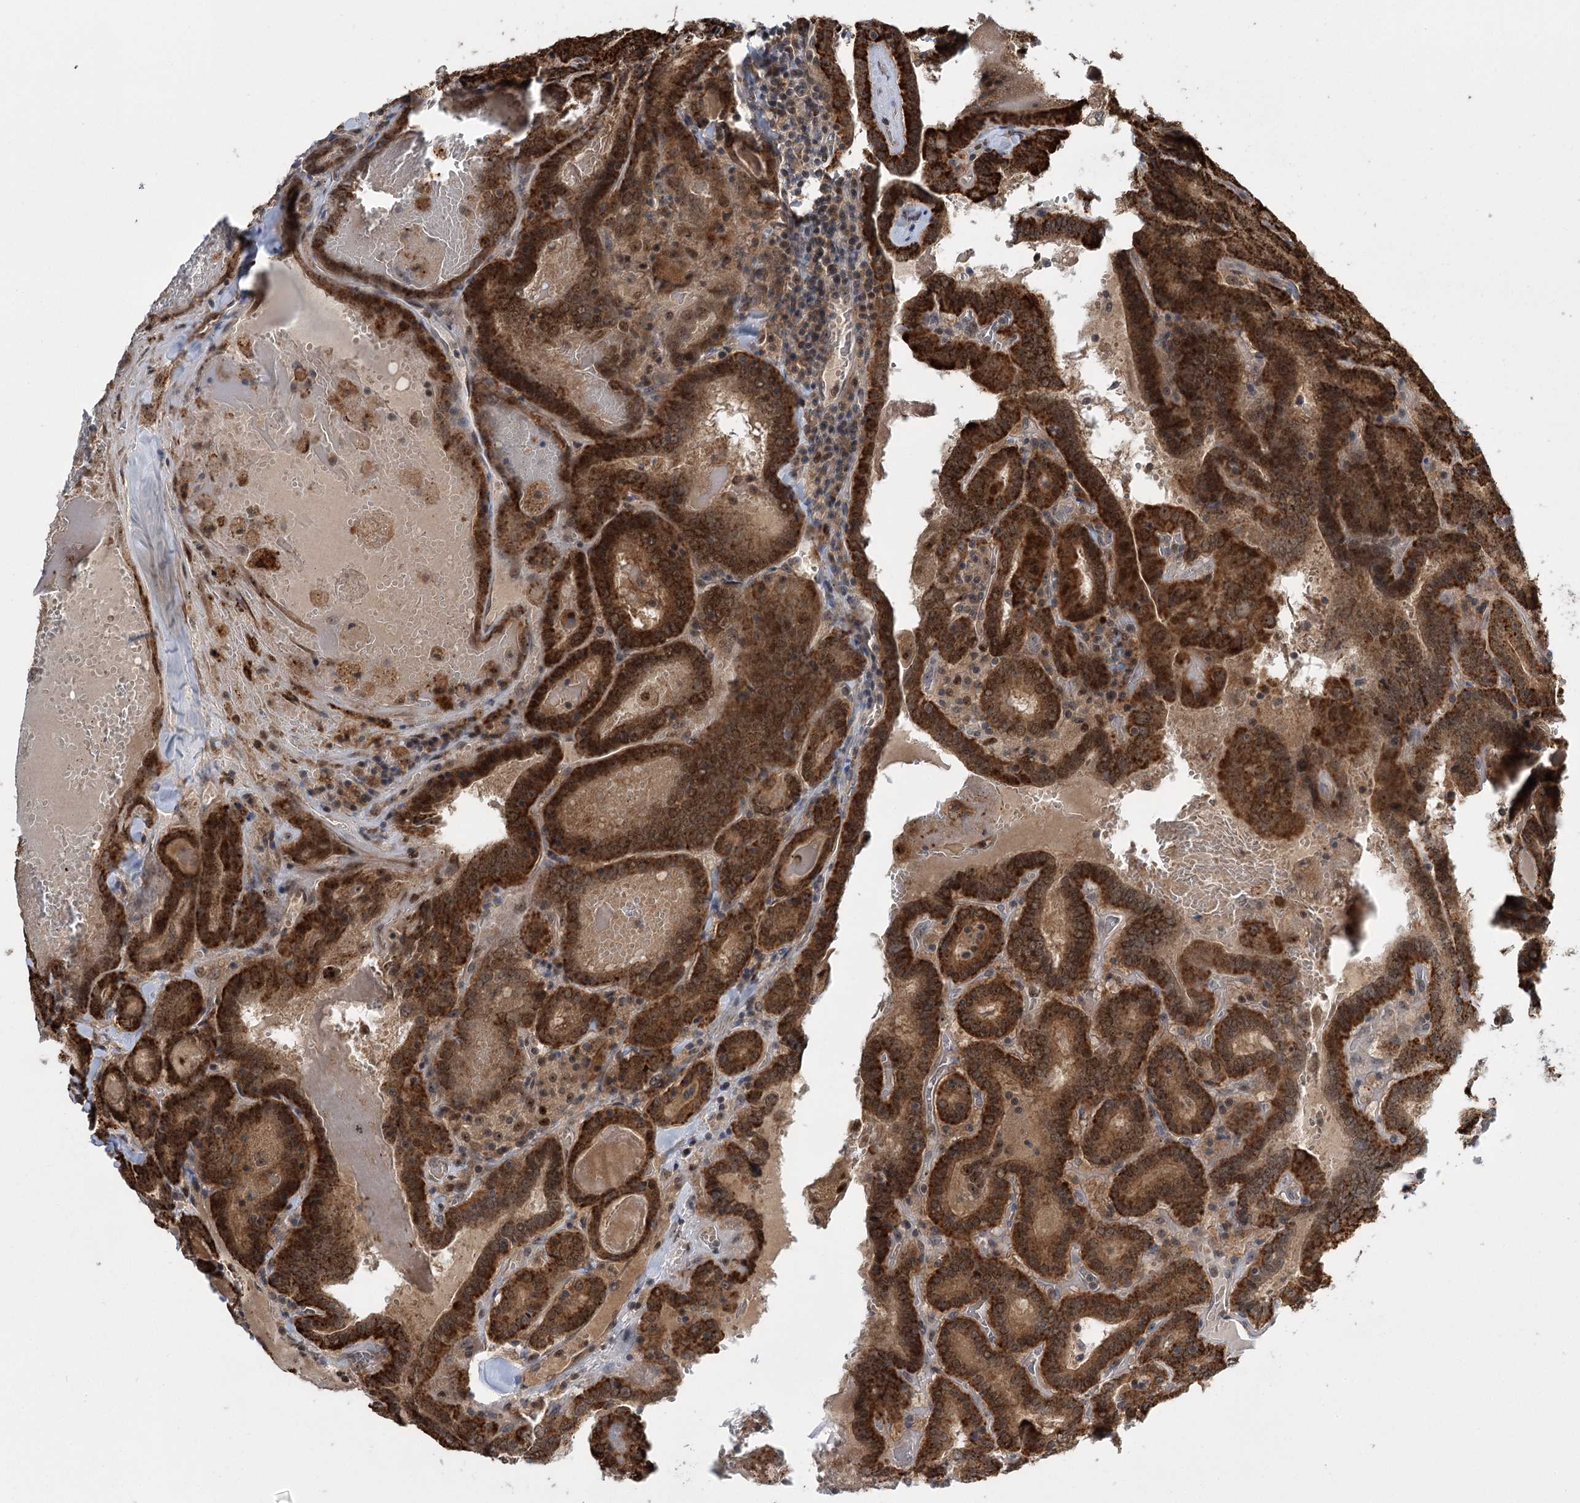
{"staining": {"intensity": "strong", "quantity": ">75%", "location": "cytoplasmic/membranous,nuclear"}, "tissue": "thyroid cancer", "cell_type": "Tumor cells", "image_type": "cancer", "snomed": [{"axis": "morphology", "description": "Papillary adenocarcinoma, NOS"}, {"axis": "topography", "description": "Thyroid gland"}], "caption": "Strong cytoplasmic/membranous and nuclear expression for a protein is present in approximately >75% of tumor cells of thyroid cancer (papillary adenocarcinoma) using immunohistochemistry.", "gene": "SERGEF", "patient": {"sex": "female", "age": 72}}